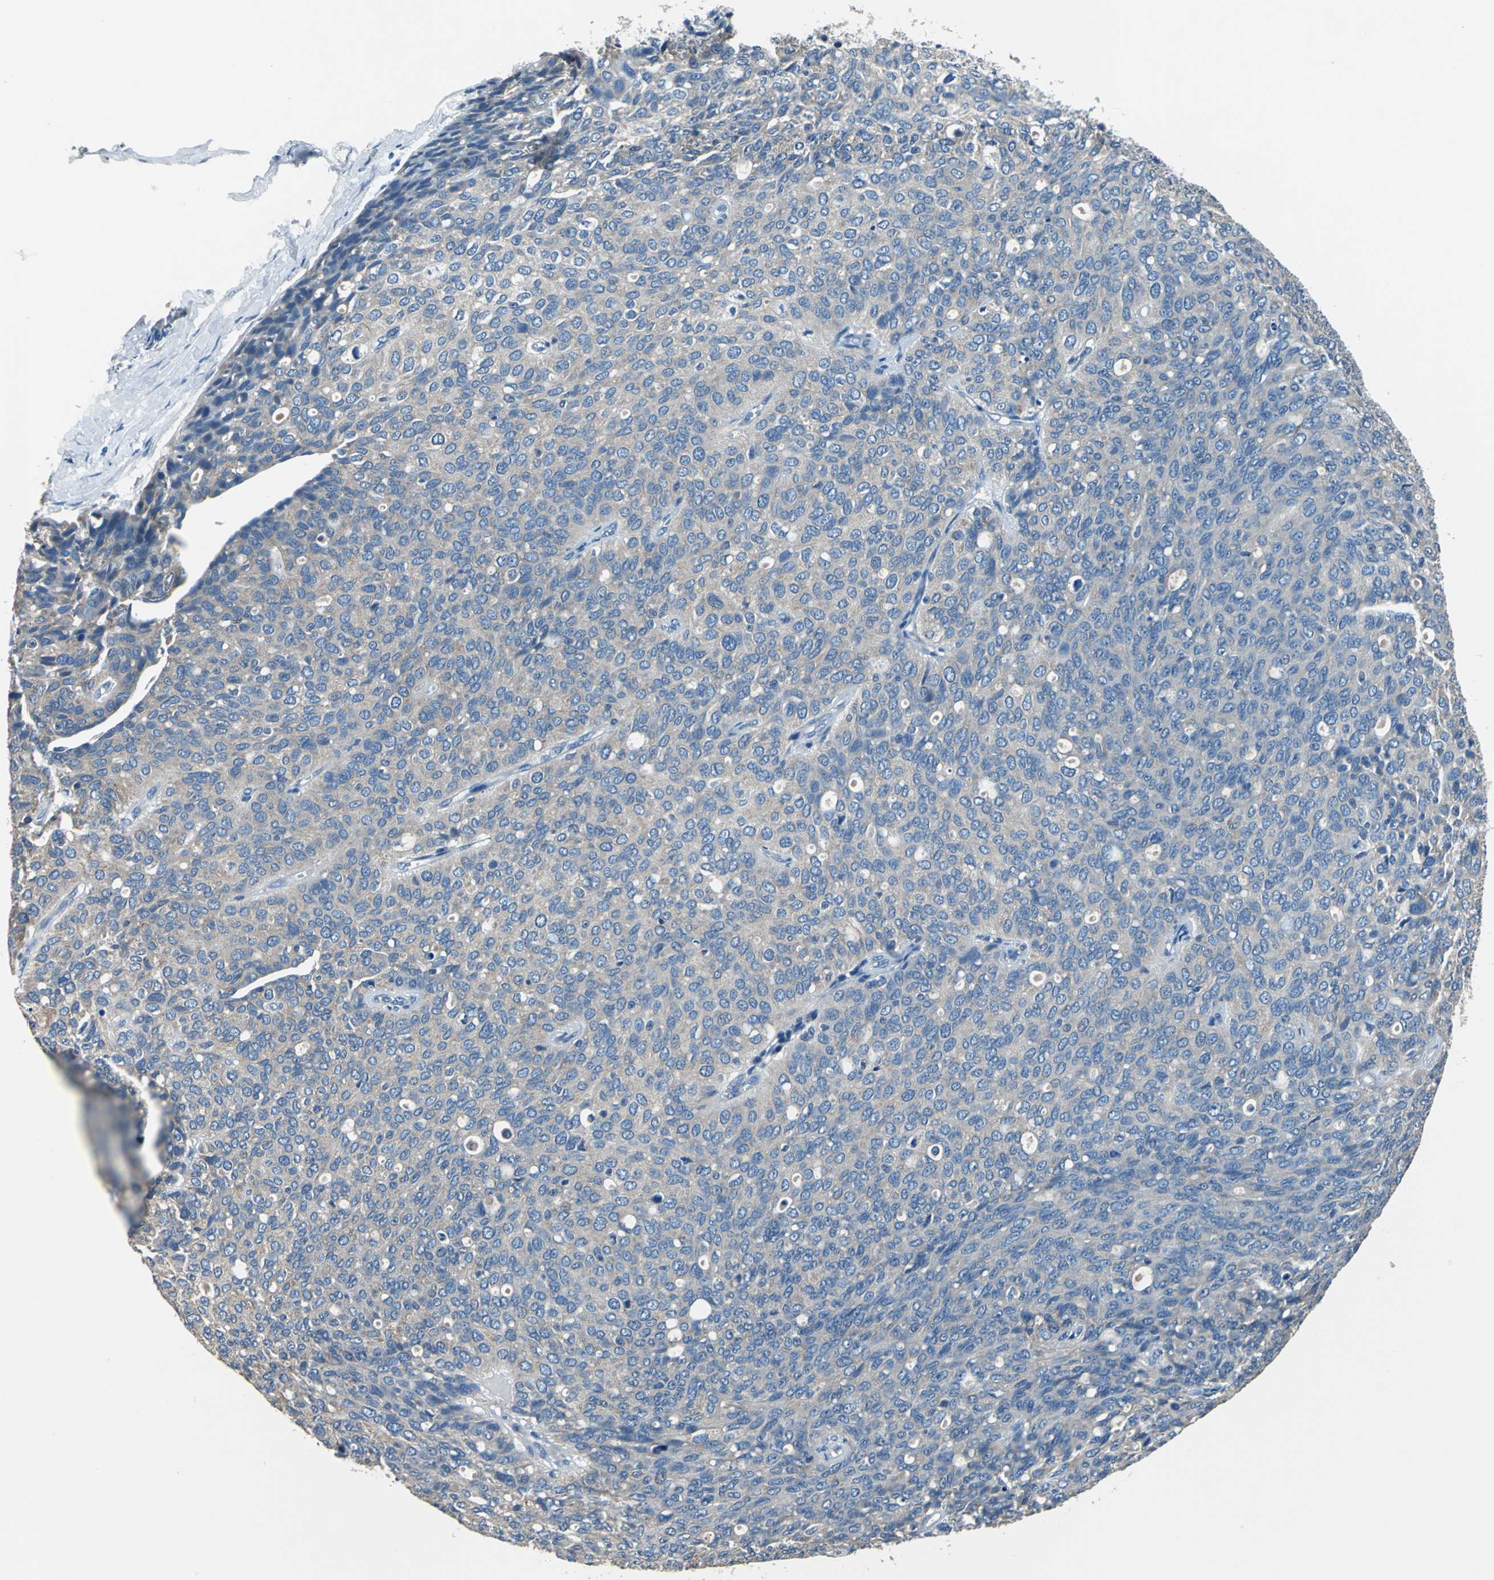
{"staining": {"intensity": "weak", "quantity": "25%-75%", "location": "cytoplasmic/membranous"}, "tissue": "ovarian cancer", "cell_type": "Tumor cells", "image_type": "cancer", "snomed": [{"axis": "morphology", "description": "Carcinoma, endometroid"}, {"axis": "topography", "description": "Ovary"}], "caption": "IHC staining of ovarian endometroid carcinoma, which exhibits low levels of weak cytoplasmic/membranous positivity in approximately 25%-75% of tumor cells indicating weak cytoplasmic/membranous protein positivity. The staining was performed using DAB (3,3'-diaminobenzidine) (brown) for protein detection and nuclei were counterstained in hematoxylin (blue).", "gene": "PRKCA", "patient": {"sex": "female", "age": 60}}